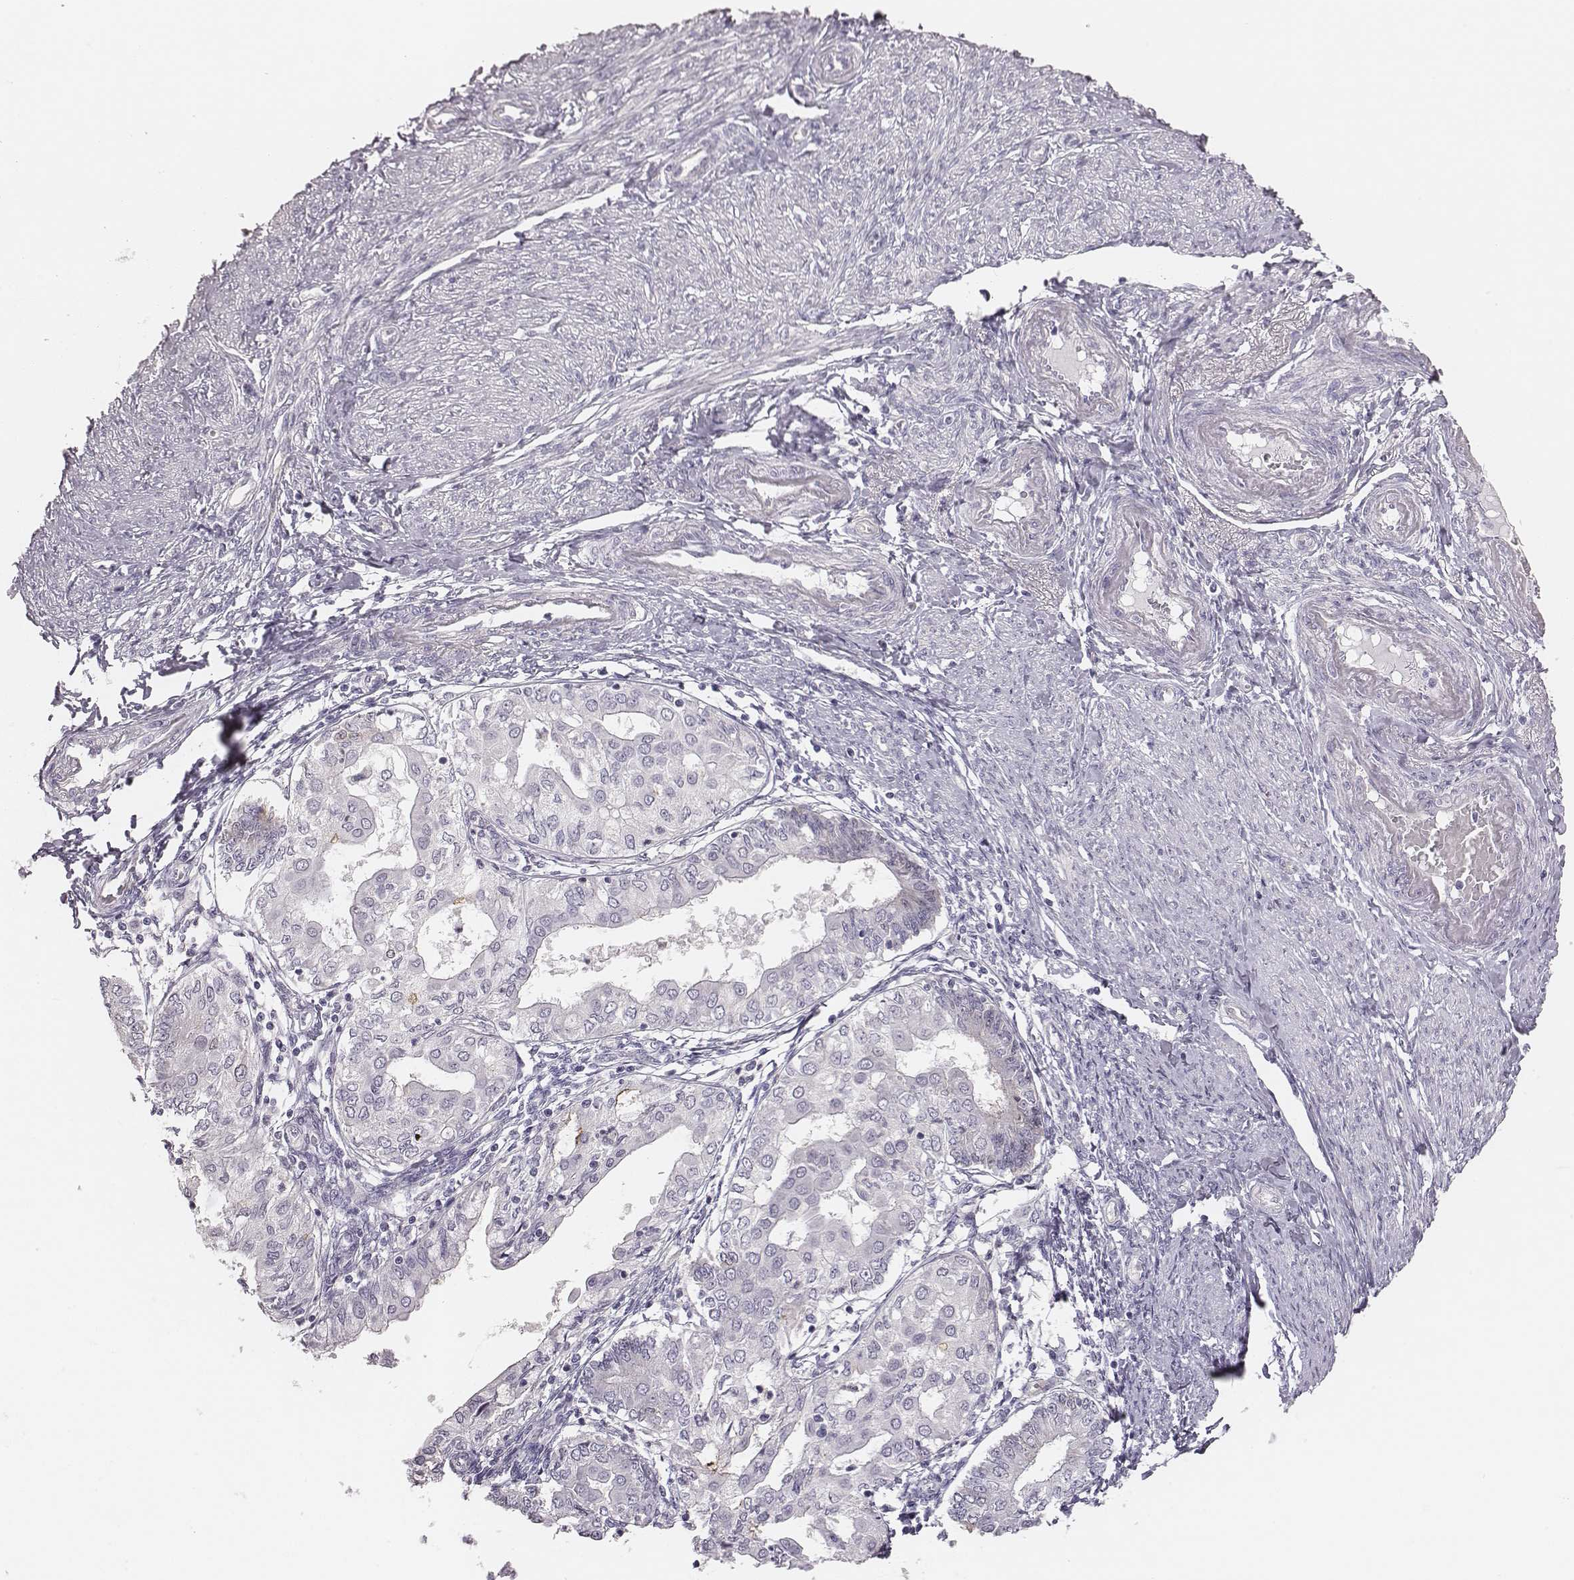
{"staining": {"intensity": "negative", "quantity": "none", "location": "none"}, "tissue": "endometrial cancer", "cell_type": "Tumor cells", "image_type": "cancer", "snomed": [{"axis": "morphology", "description": "Adenocarcinoma, NOS"}, {"axis": "topography", "description": "Endometrium"}], "caption": "Image shows no protein expression in tumor cells of endometrial cancer (adenocarcinoma) tissue.", "gene": "PBK", "patient": {"sex": "female", "age": 68}}